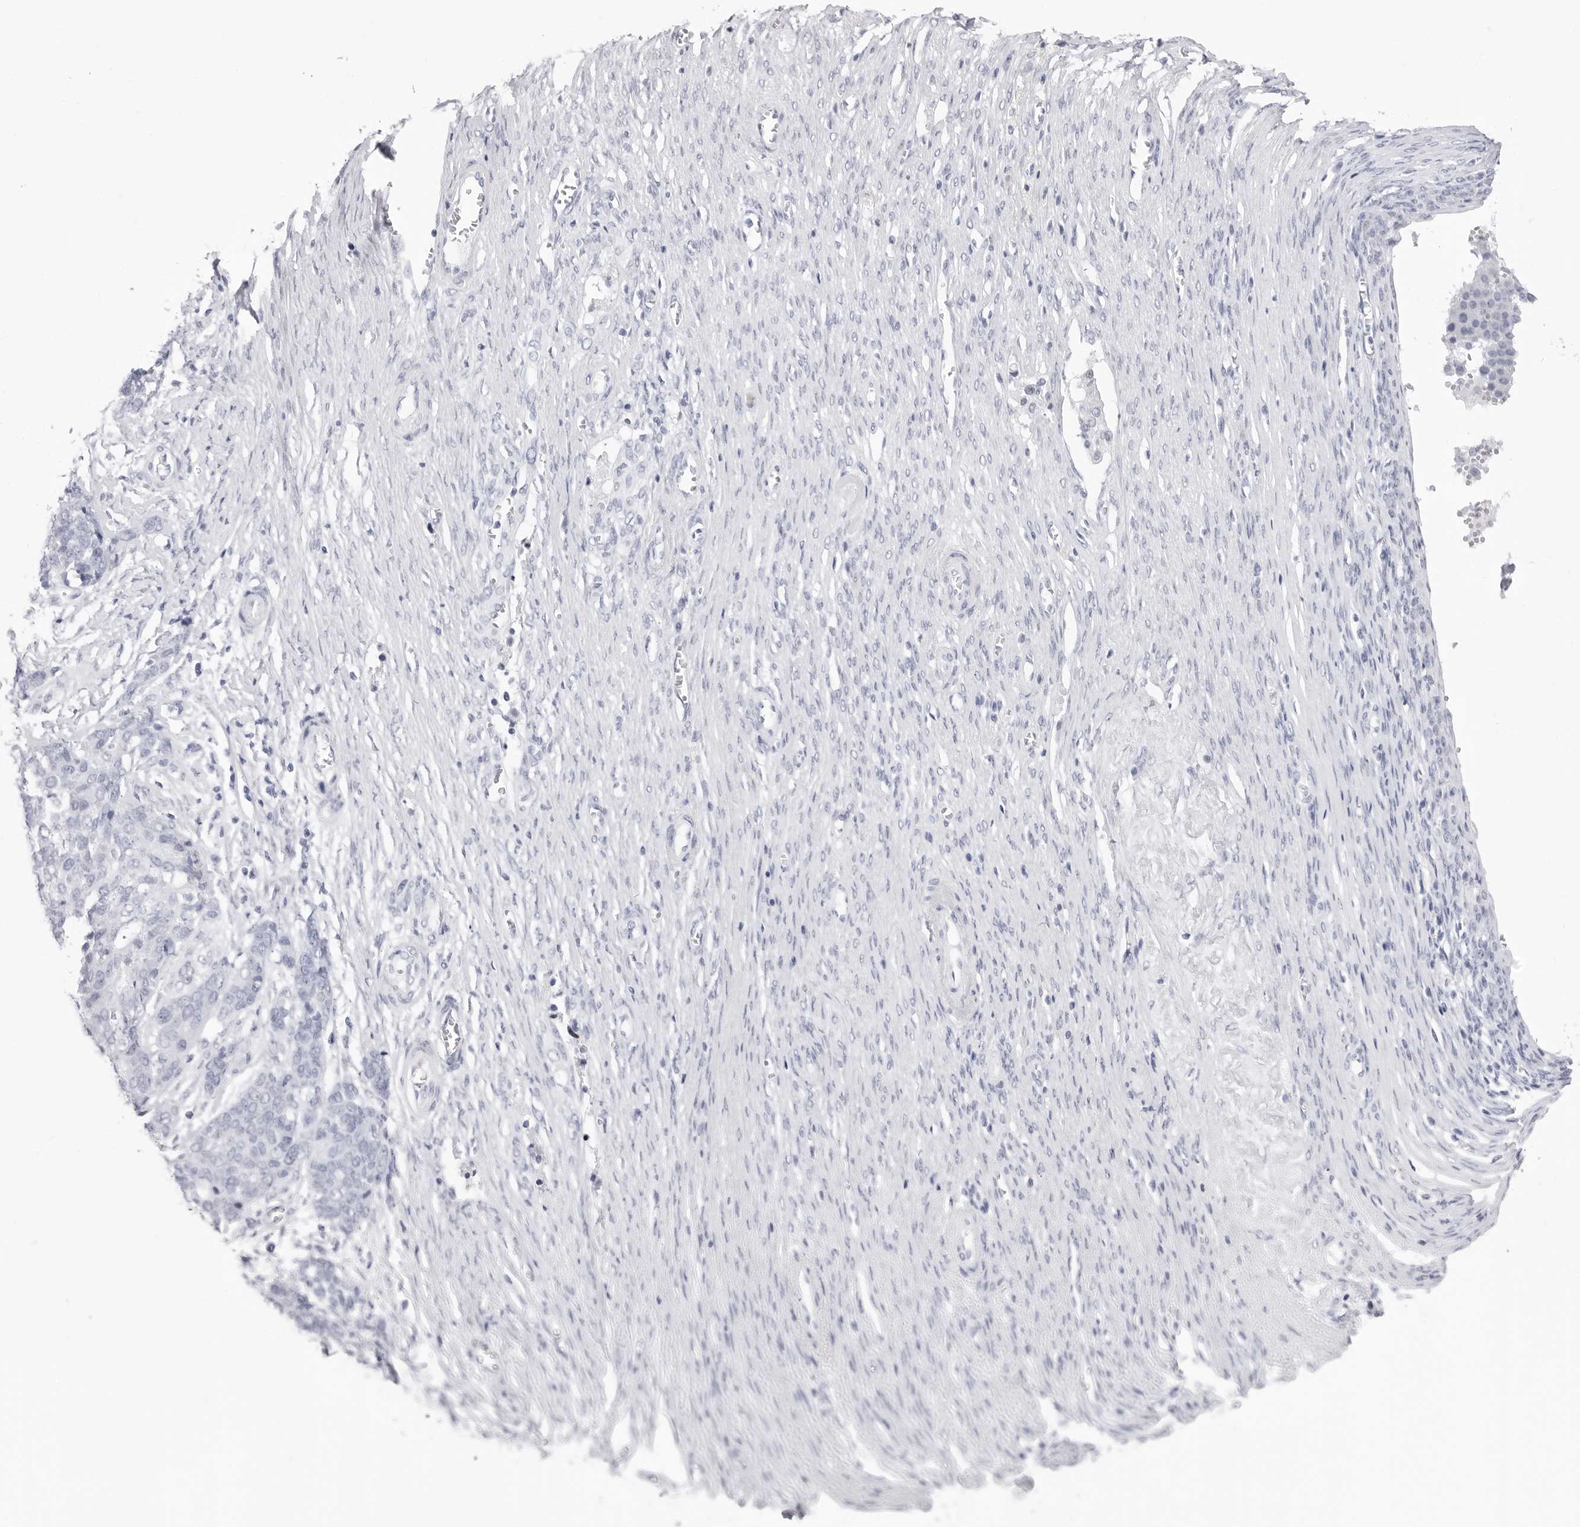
{"staining": {"intensity": "negative", "quantity": "none", "location": "none"}, "tissue": "ovarian cancer", "cell_type": "Tumor cells", "image_type": "cancer", "snomed": [{"axis": "morphology", "description": "Cystadenocarcinoma, serous, NOS"}, {"axis": "topography", "description": "Ovary"}], "caption": "Tumor cells show no significant expression in serous cystadenocarcinoma (ovarian).", "gene": "TSSK1B", "patient": {"sex": "female", "age": 44}}